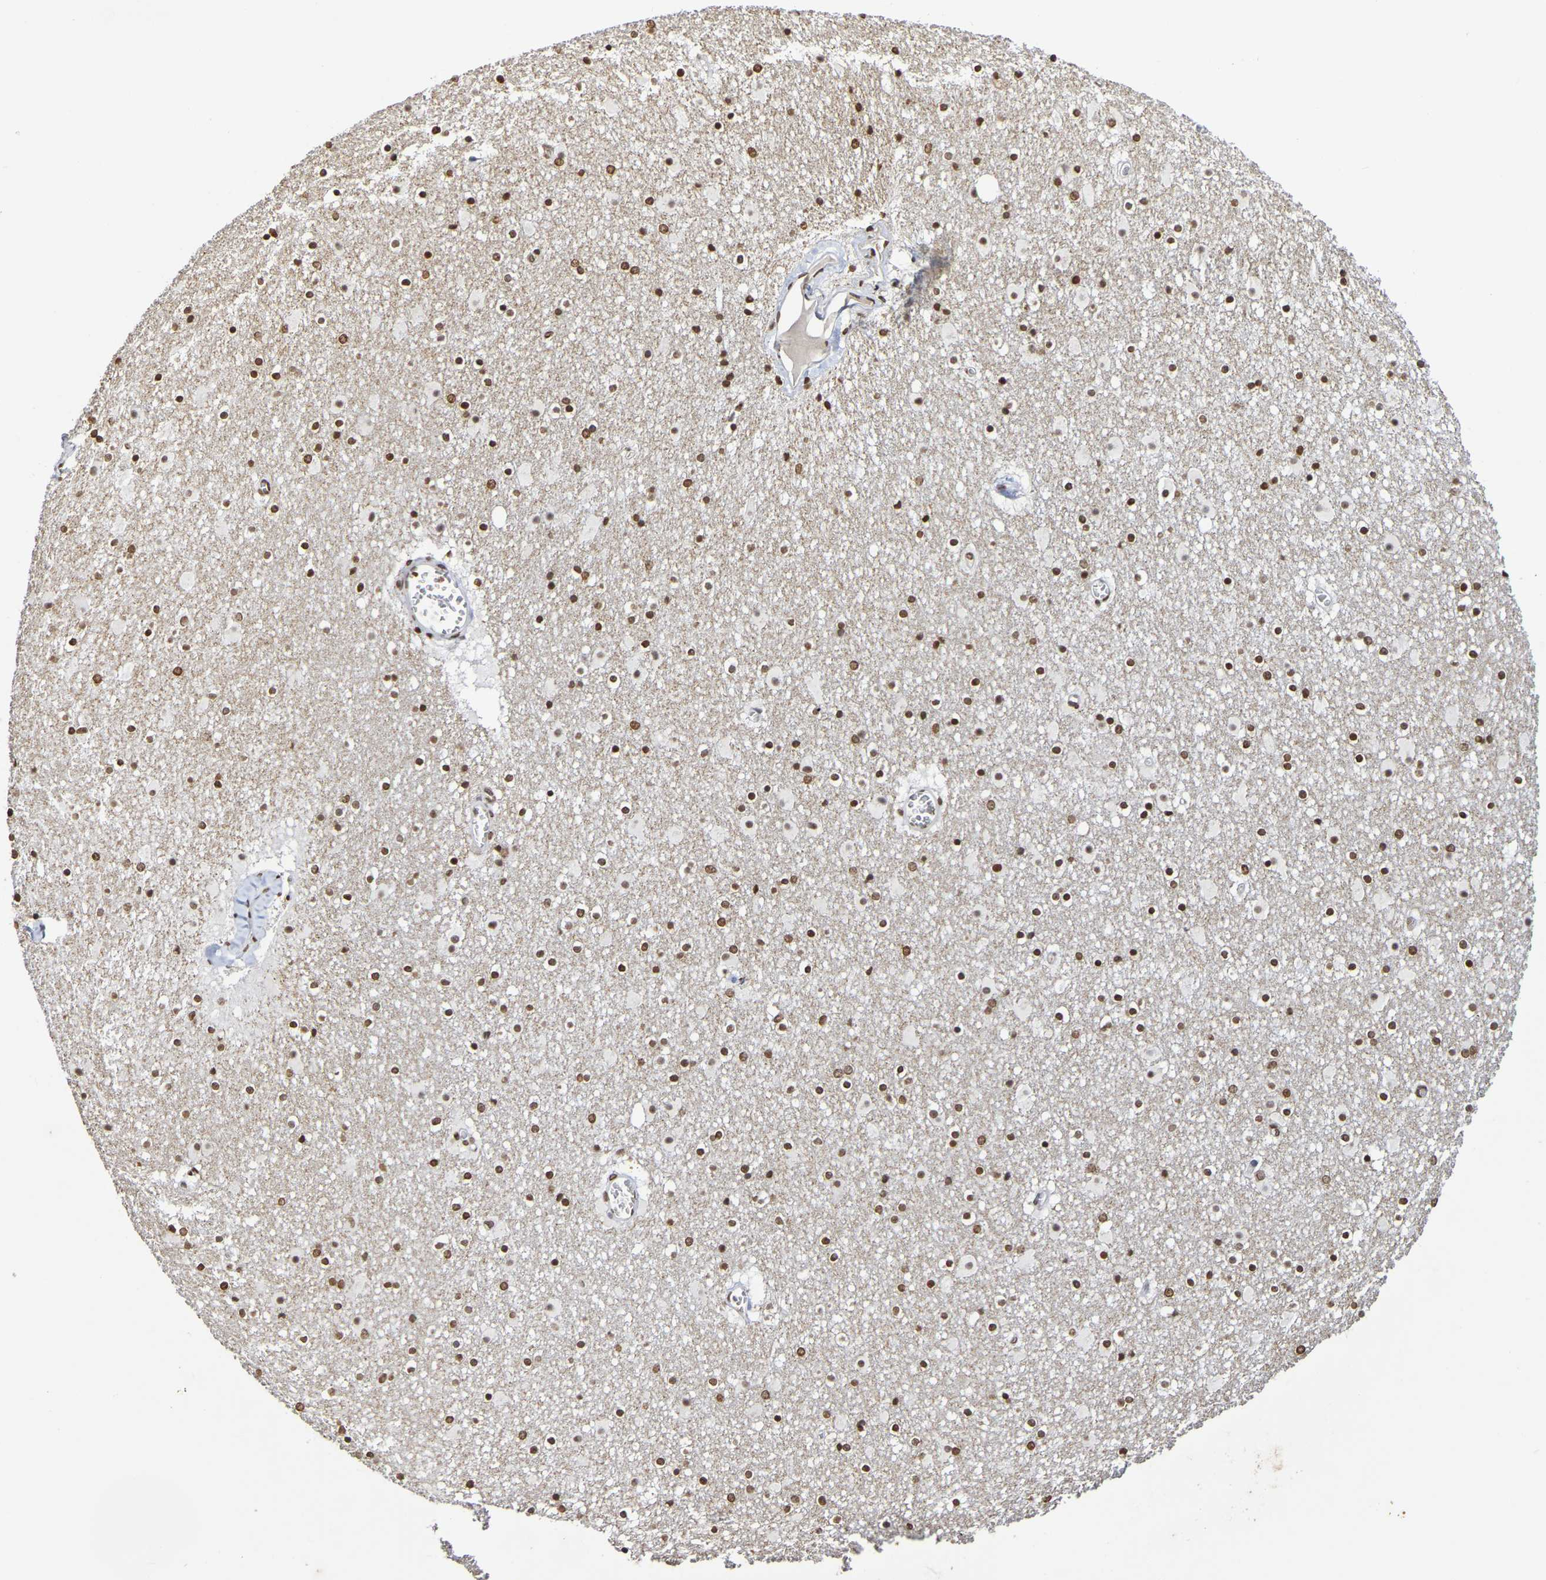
{"staining": {"intensity": "moderate", "quantity": ">75%", "location": "nuclear"}, "tissue": "caudate", "cell_type": "Glial cells", "image_type": "normal", "snomed": [{"axis": "morphology", "description": "Normal tissue, NOS"}, {"axis": "topography", "description": "Lateral ventricle wall"}], "caption": "An immunohistochemistry photomicrograph of unremarkable tissue is shown. Protein staining in brown labels moderate nuclear positivity in caudate within glial cells.", "gene": "ATF4", "patient": {"sex": "male", "age": 45}}